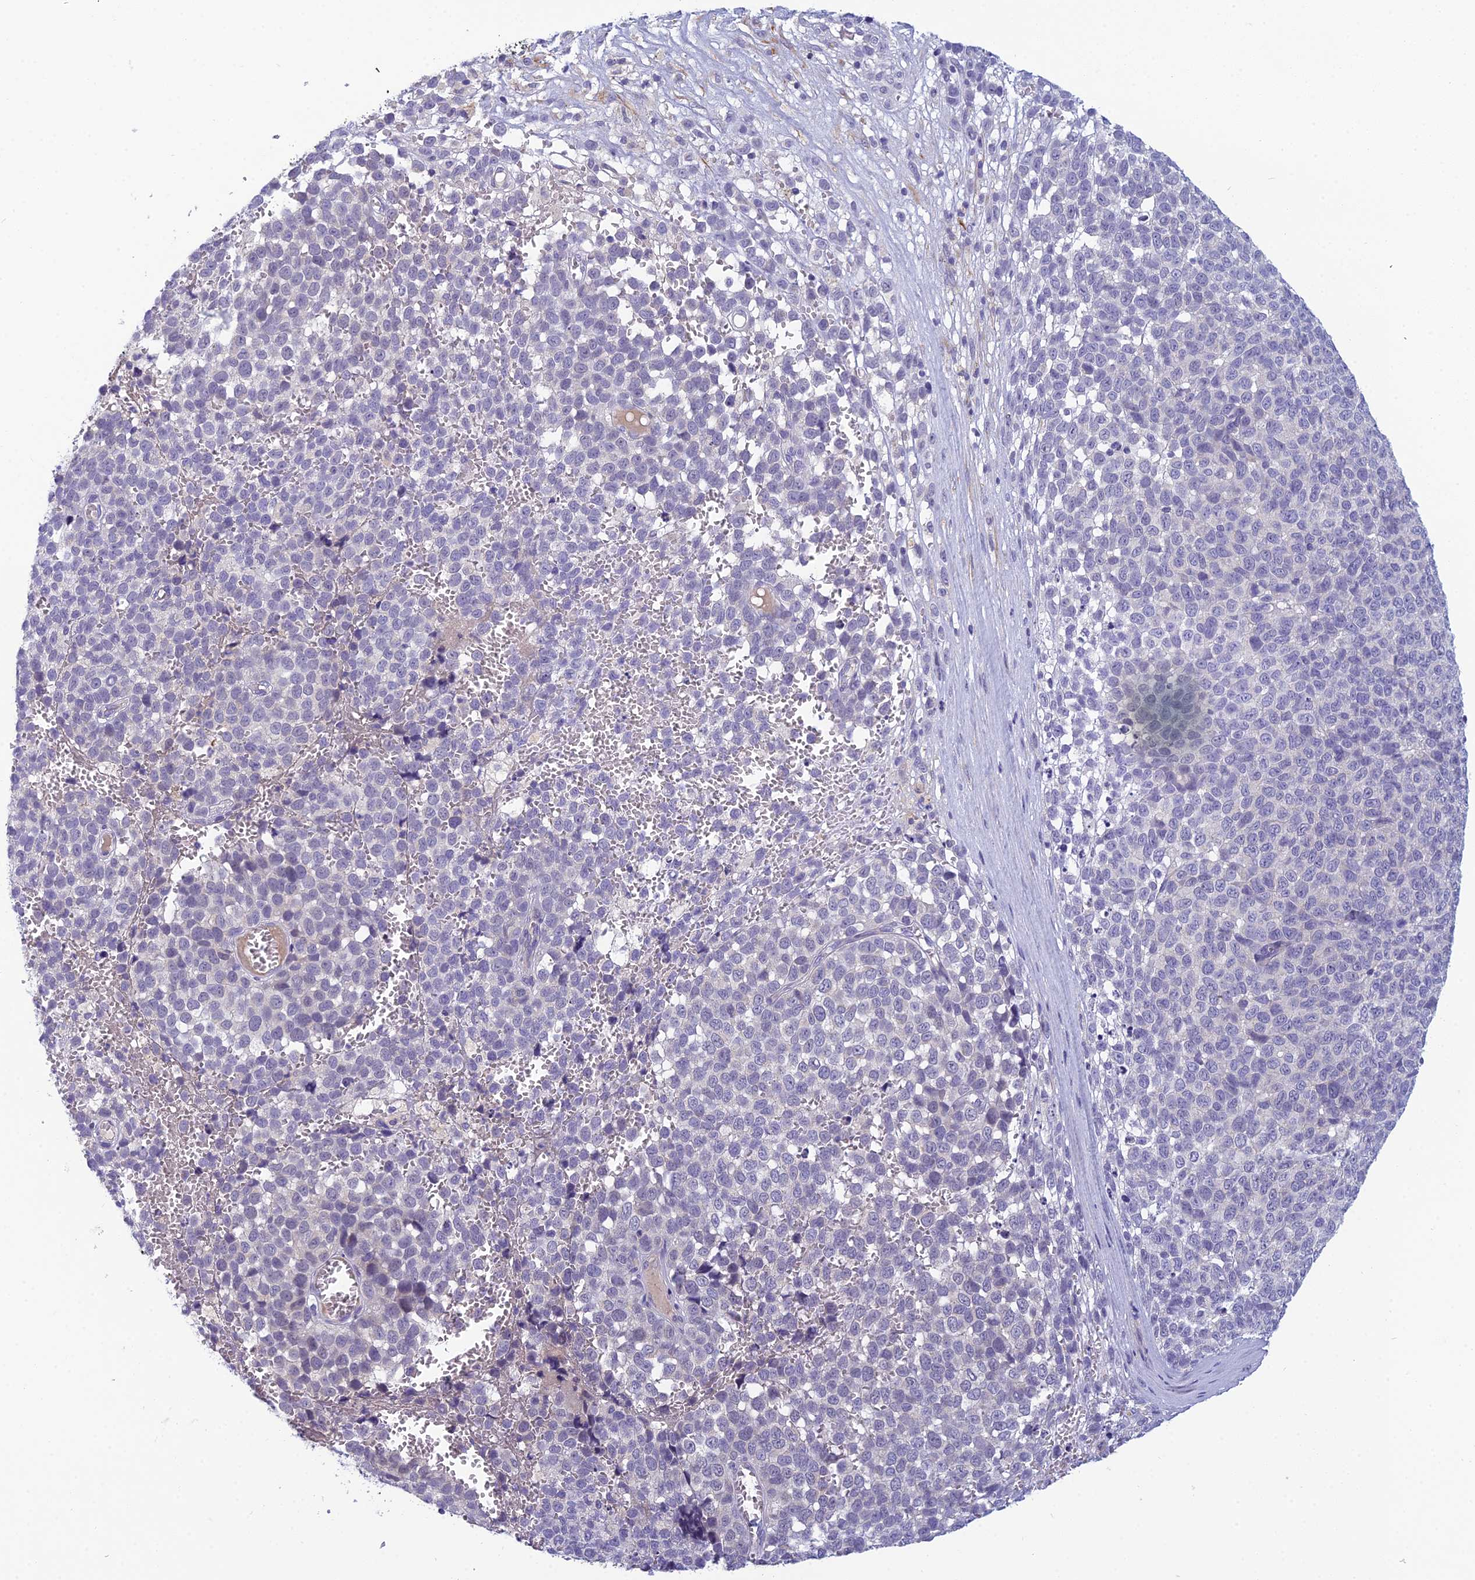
{"staining": {"intensity": "negative", "quantity": "none", "location": "none"}, "tissue": "melanoma", "cell_type": "Tumor cells", "image_type": "cancer", "snomed": [{"axis": "morphology", "description": "Malignant melanoma, NOS"}, {"axis": "topography", "description": "Nose, NOS"}], "caption": "Immunohistochemistry photomicrograph of human melanoma stained for a protein (brown), which displays no expression in tumor cells.", "gene": "RBM41", "patient": {"sex": "female", "age": 48}}